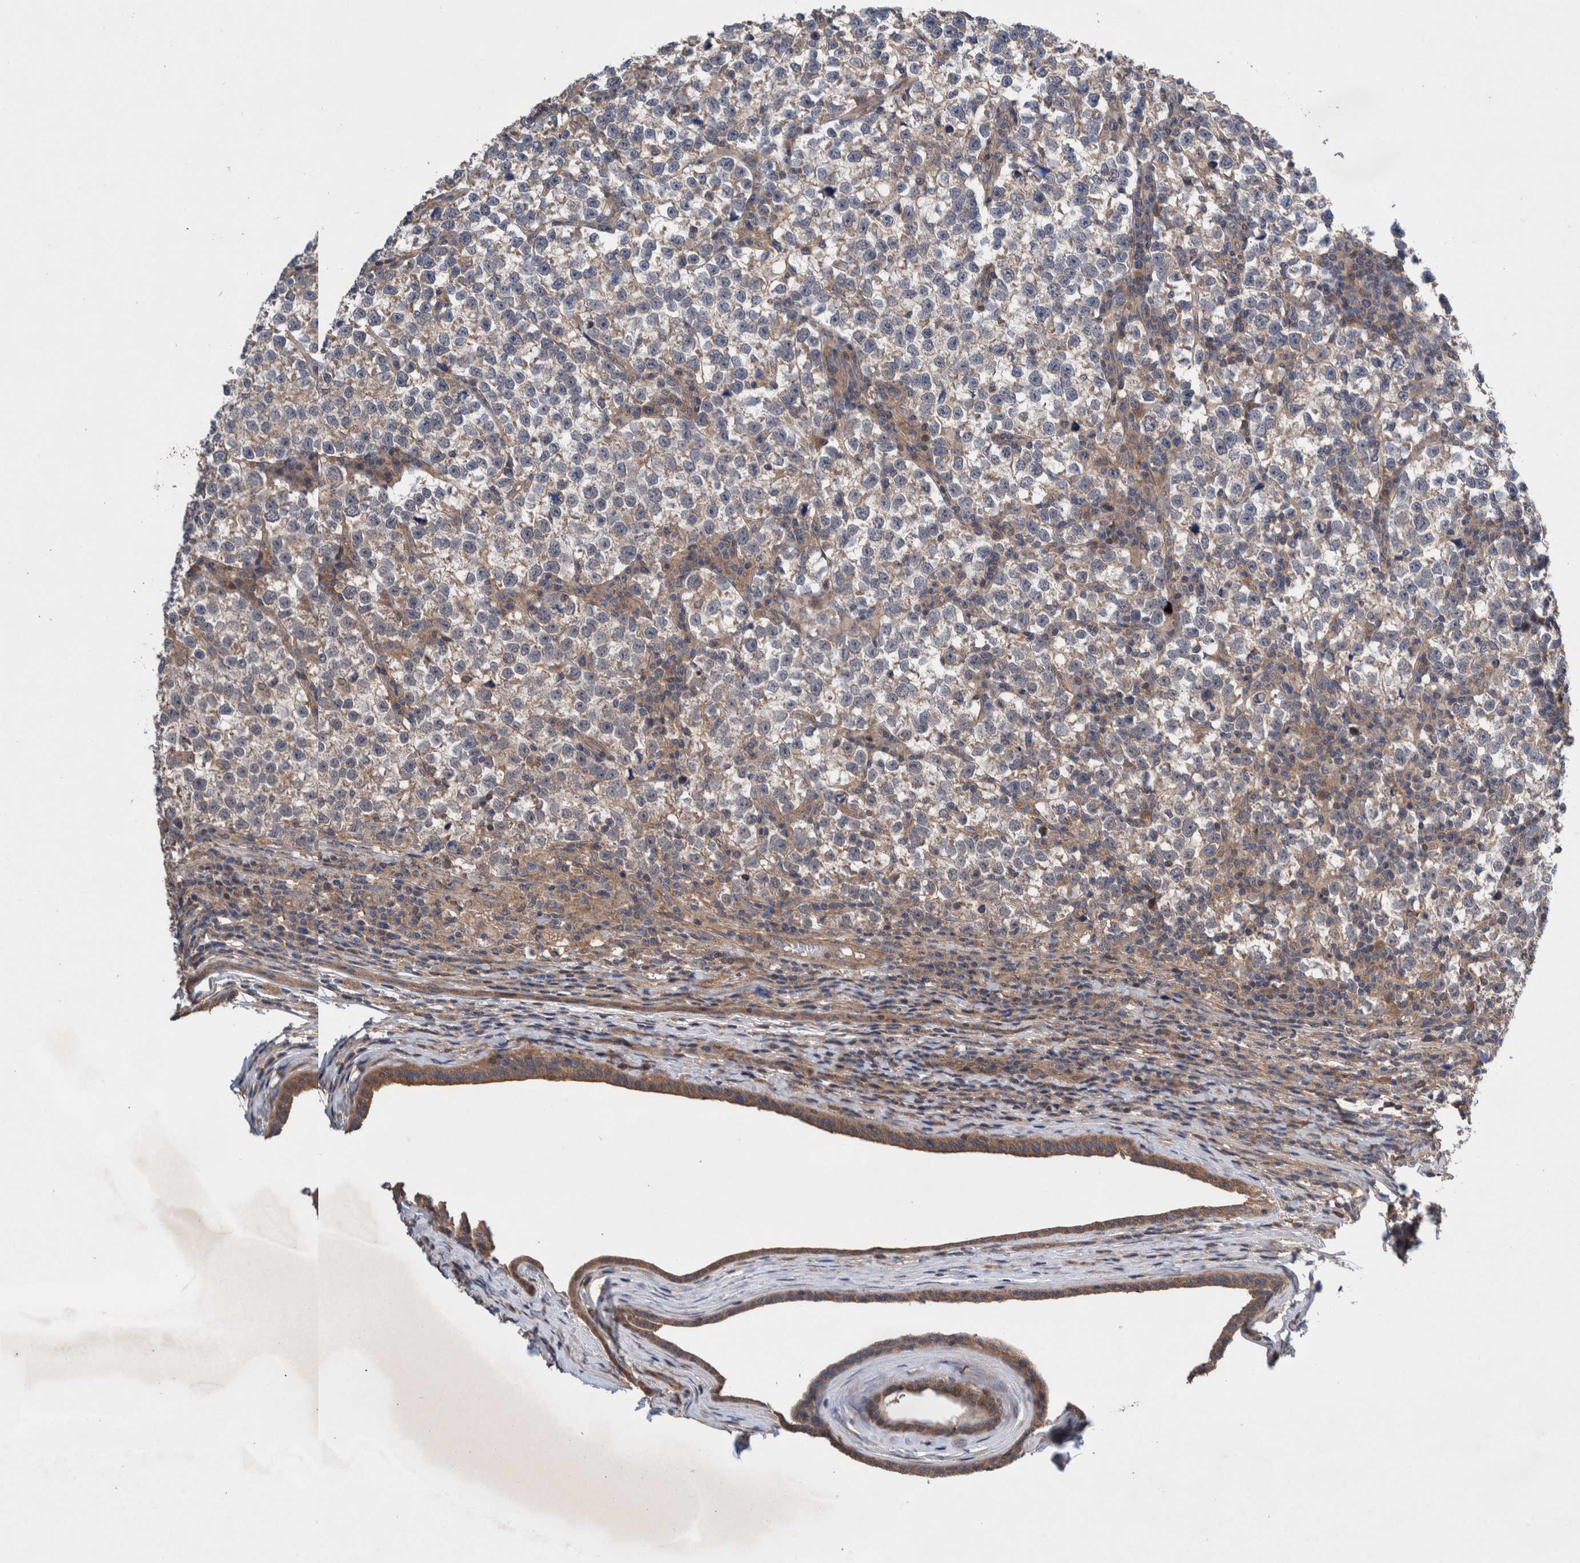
{"staining": {"intensity": "weak", "quantity": "<25%", "location": "cytoplasmic/membranous"}, "tissue": "testis cancer", "cell_type": "Tumor cells", "image_type": "cancer", "snomed": [{"axis": "morphology", "description": "Normal tissue, NOS"}, {"axis": "morphology", "description": "Seminoma, NOS"}, {"axis": "topography", "description": "Testis"}], "caption": "The micrograph displays no significant positivity in tumor cells of testis cancer (seminoma). Nuclei are stained in blue.", "gene": "PIK3R6", "patient": {"sex": "male", "age": 43}}